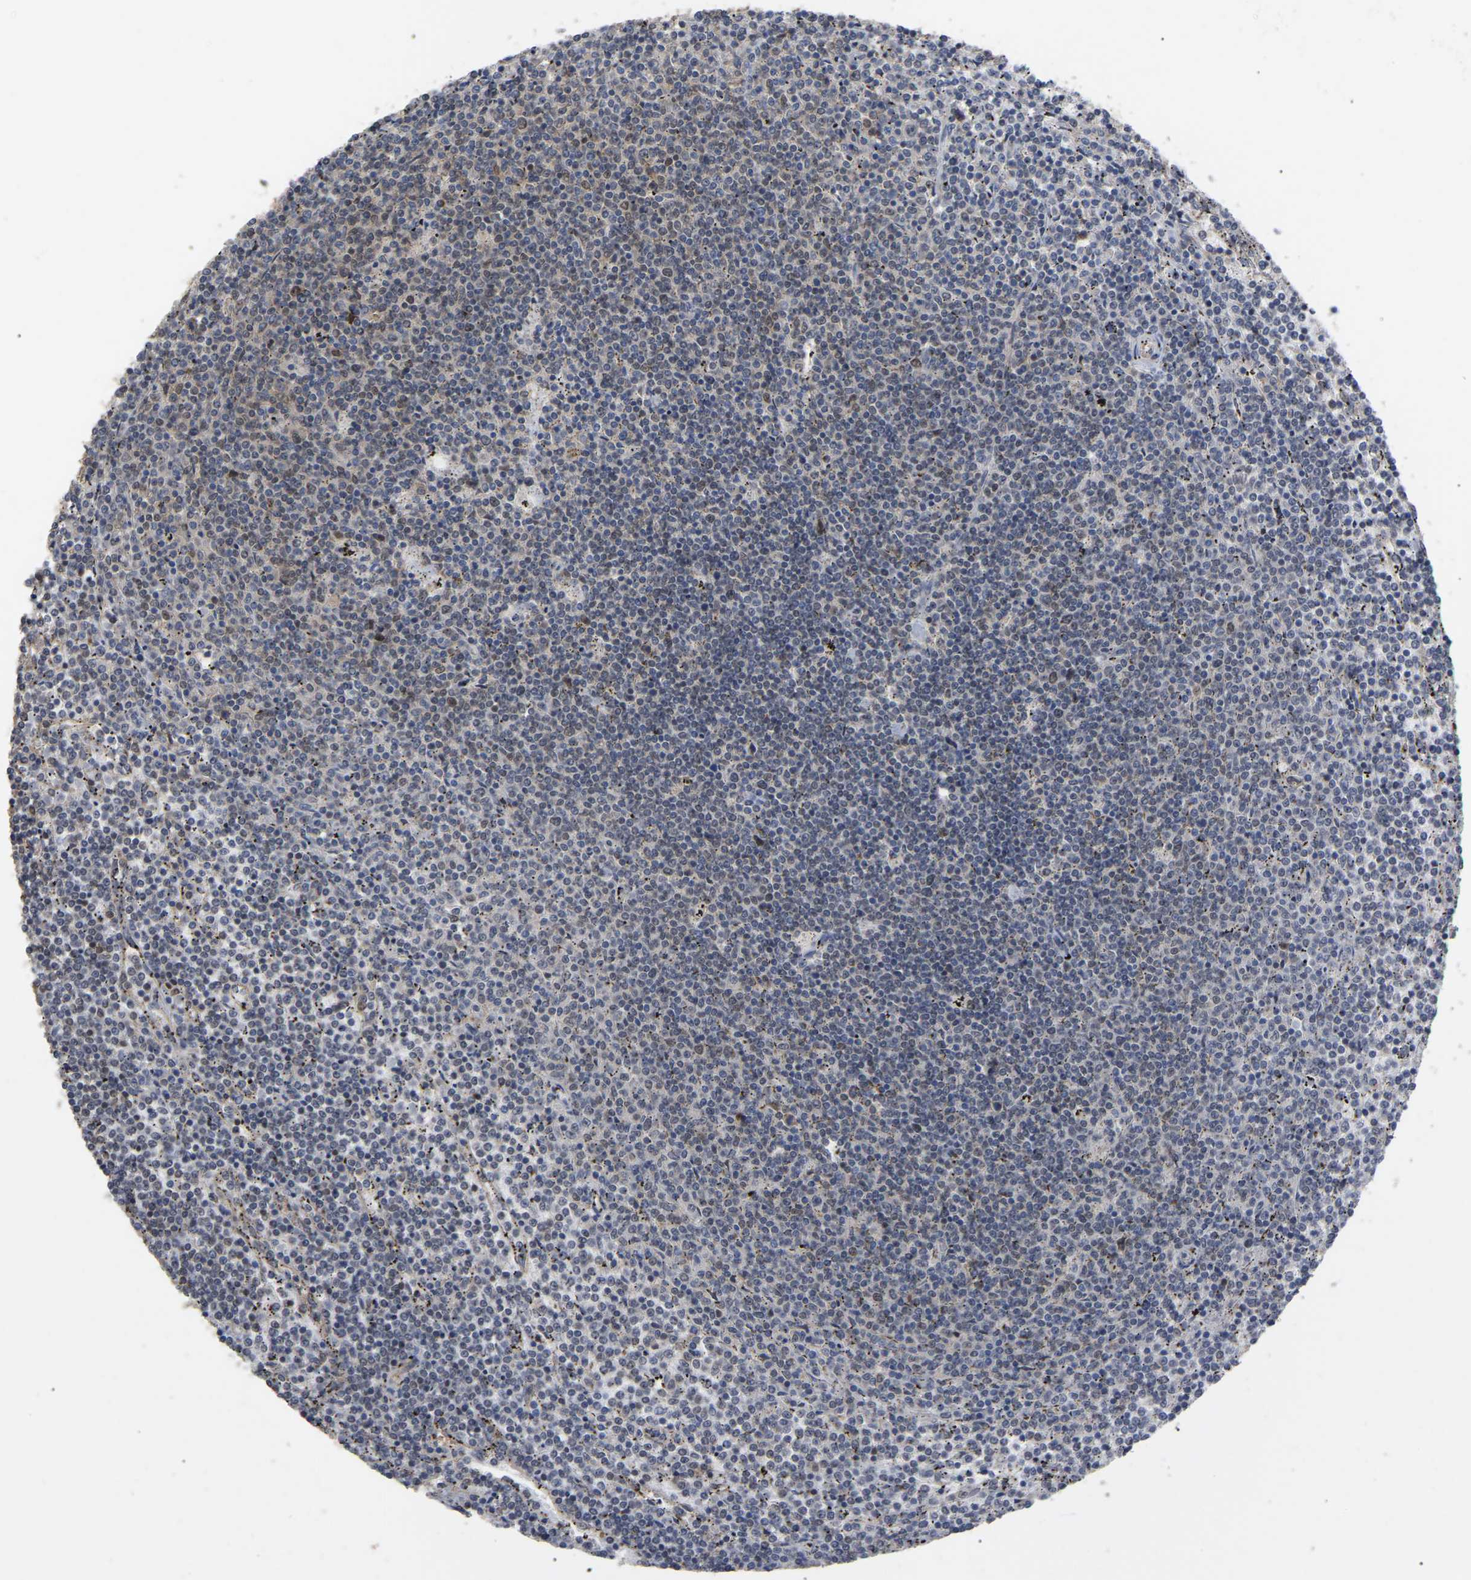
{"staining": {"intensity": "weak", "quantity": "<25%", "location": "nuclear"}, "tissue": "lymphoma", "cell_type": "Tumor cells", "image_type": "cancer", "snomed": [{"axis": "morphology", "description": "Malignant lymphoma, non-Hodgkin's type, Low grade"}, {"axis": "topography", "description": "Spleen"}], "caption": "This is an IHC image of low-grade malignant lymphoma, non-Hodgkin's type. There is no expression in tumor cells.", "gene": "JAZF1", "patient": {"sex": "female", "age": 50}}